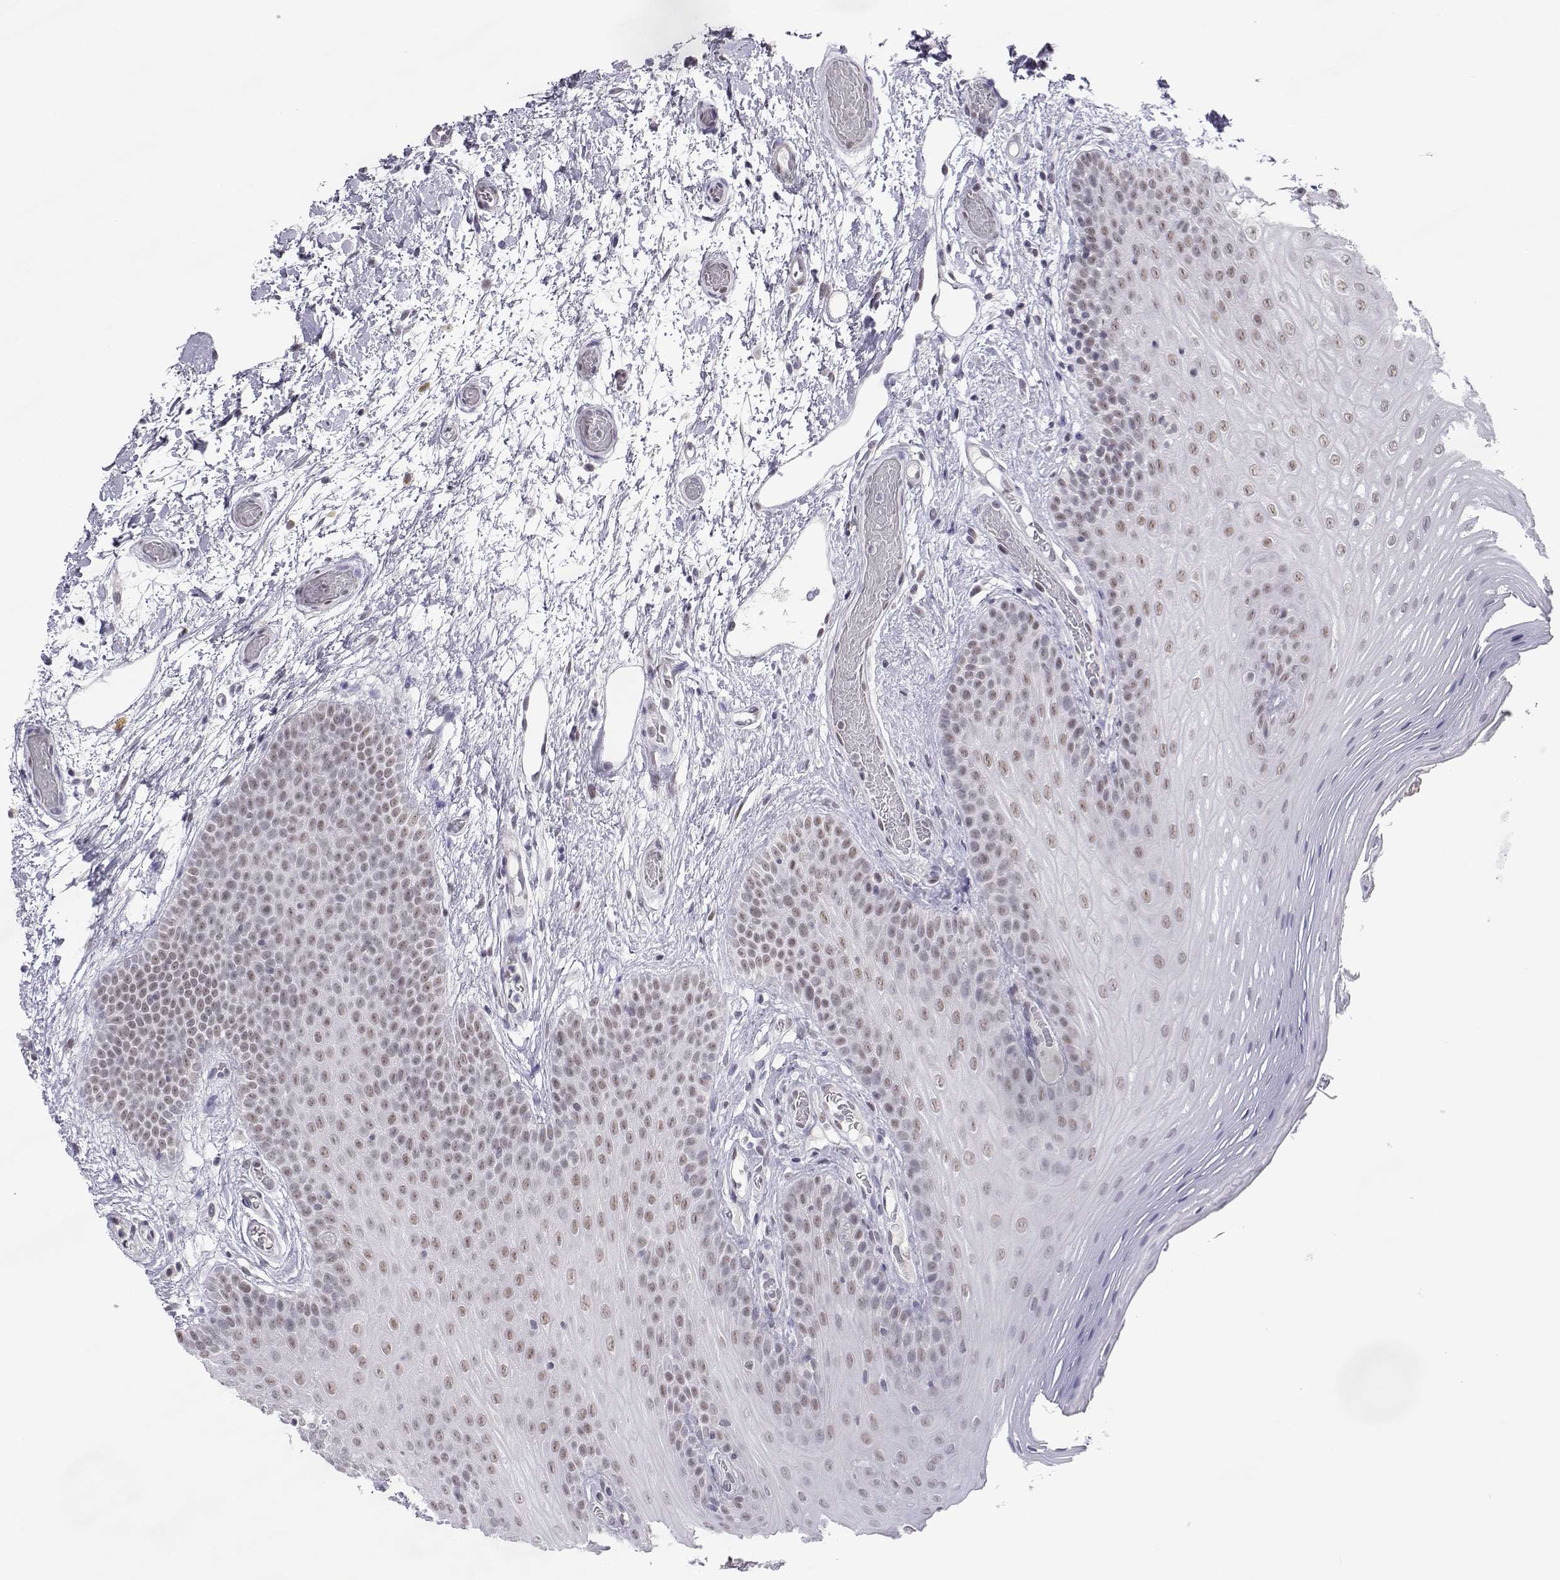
{"staining": {"intensity": "weak", "quantity": ">75%", "location": "cytoplasmic/membranous"}, "tissue": "oral mucosa", "cell_type": "Squamous epithelial cells", "image_type": "normal", "snomed": [{"axis": "morphology", "description": "Normal tissue, NOS"}, {"axis": "morphology", "description": "Squamous cell carcinoma, NOS"}, {"axis": "topography", "description": "Oral tissue"}, {"axis": "topography", "description": "Head-Neck"}], "caption": "Weak cytoplasmic/membranous protein staining is identified in approximately >75% of squamous epithelial cells in oral mucosa. The staining was performed using DAB, with brown indicating positive protein expression. Nuclei are stained blue with hematoxylin.", "gene": "MED26", "patient": {"sex": "male", "age": 78}}